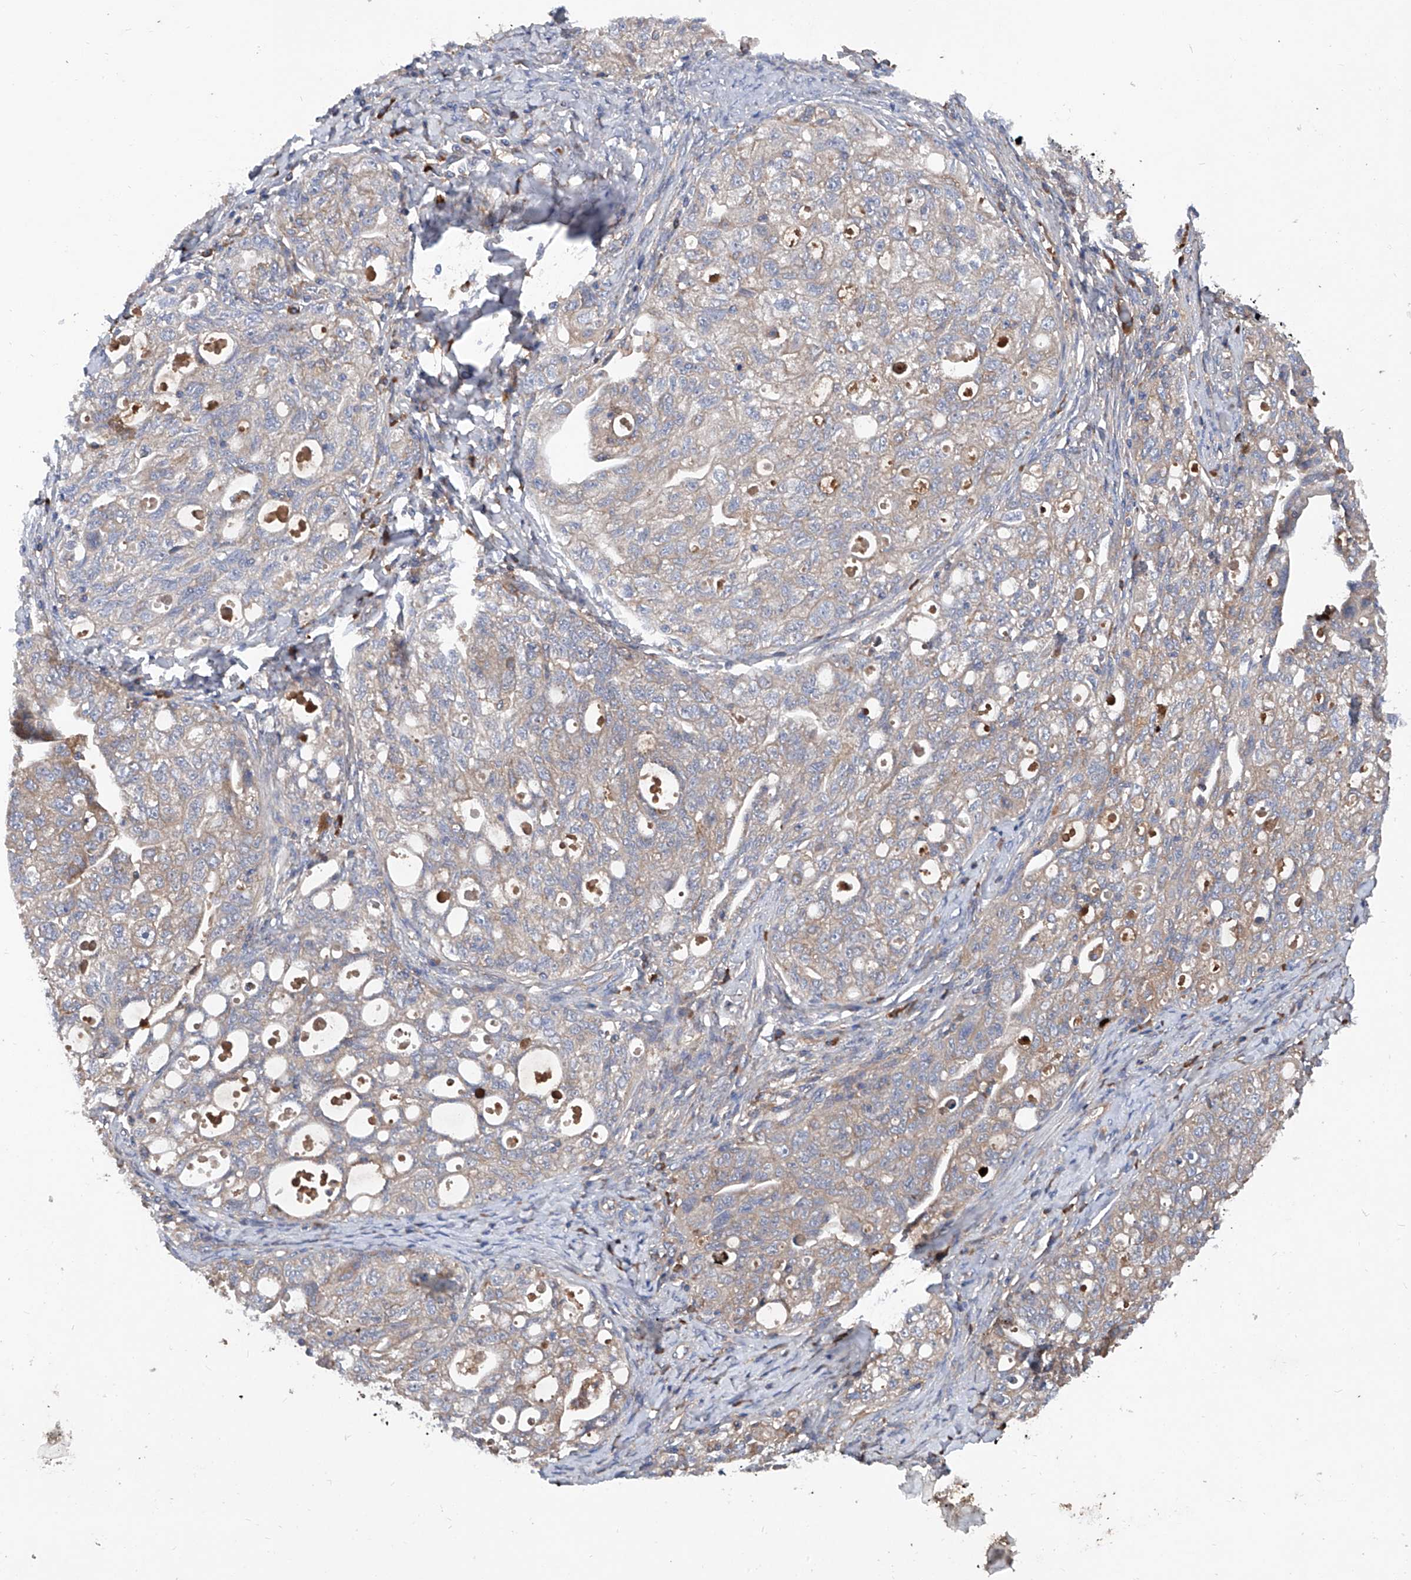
{"staining": {"intensity": "moderate", "quantity": "<25%", "location": "cytoplasmic/membranous"}, "tissue": "ovarian cancer", "cell_type": "Tumor cells", "image_type": "cancer", "snomed": [{"axis": "morphology", "description": "Carcinoma, NOS"}, {"axis": "morphology", "description": "Cystadenocarcinoma, serous, NOS"}, {"axis": "topography", "description": "Ovary"}], "caption": "Ovarian cancer tissue shows moderate cytoplasmic/membranous staining in about <25% of tumor cells, visualized by immunohistochemistry.", "gene": "ASCC3", "patient": {"sex": "female", "age": 69}}